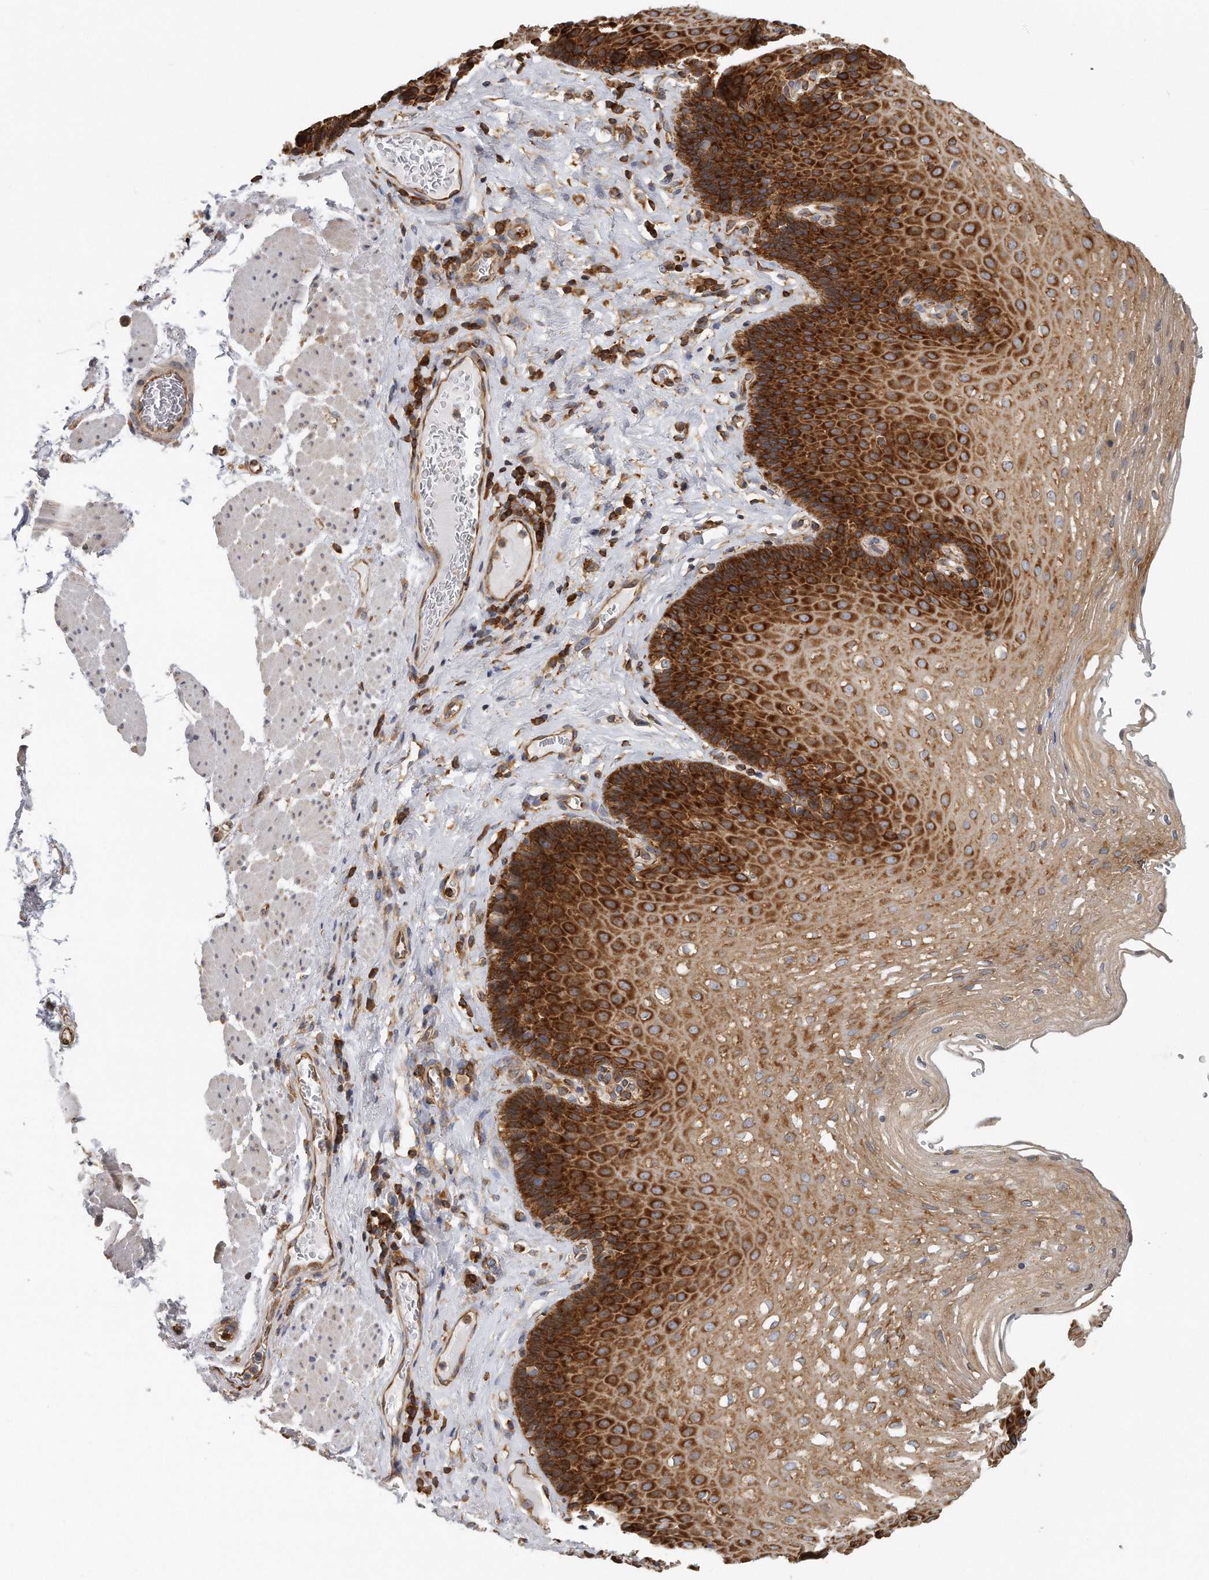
{"staining": {"intensity": "strong", "quantity": ">75%", "location": "cytoplasmic/membranous"}, "tissue": "esophagus", "cell_type": "Squamous epithelial cells", "image_type": "normal", "snomed": [{"axis": "morphology", "description": "Normal tissue, NOS"}, {"axis": "topography", "description": "Esophagus"}], "caption": "Squamous epithelial cells reveal high levels of strong cytoplasmic/membranous staining in approximately >75% of cells in unremarkable esophagus.", "gene": "EIF3I", "patient": {"sex": "female", "age": 66}}